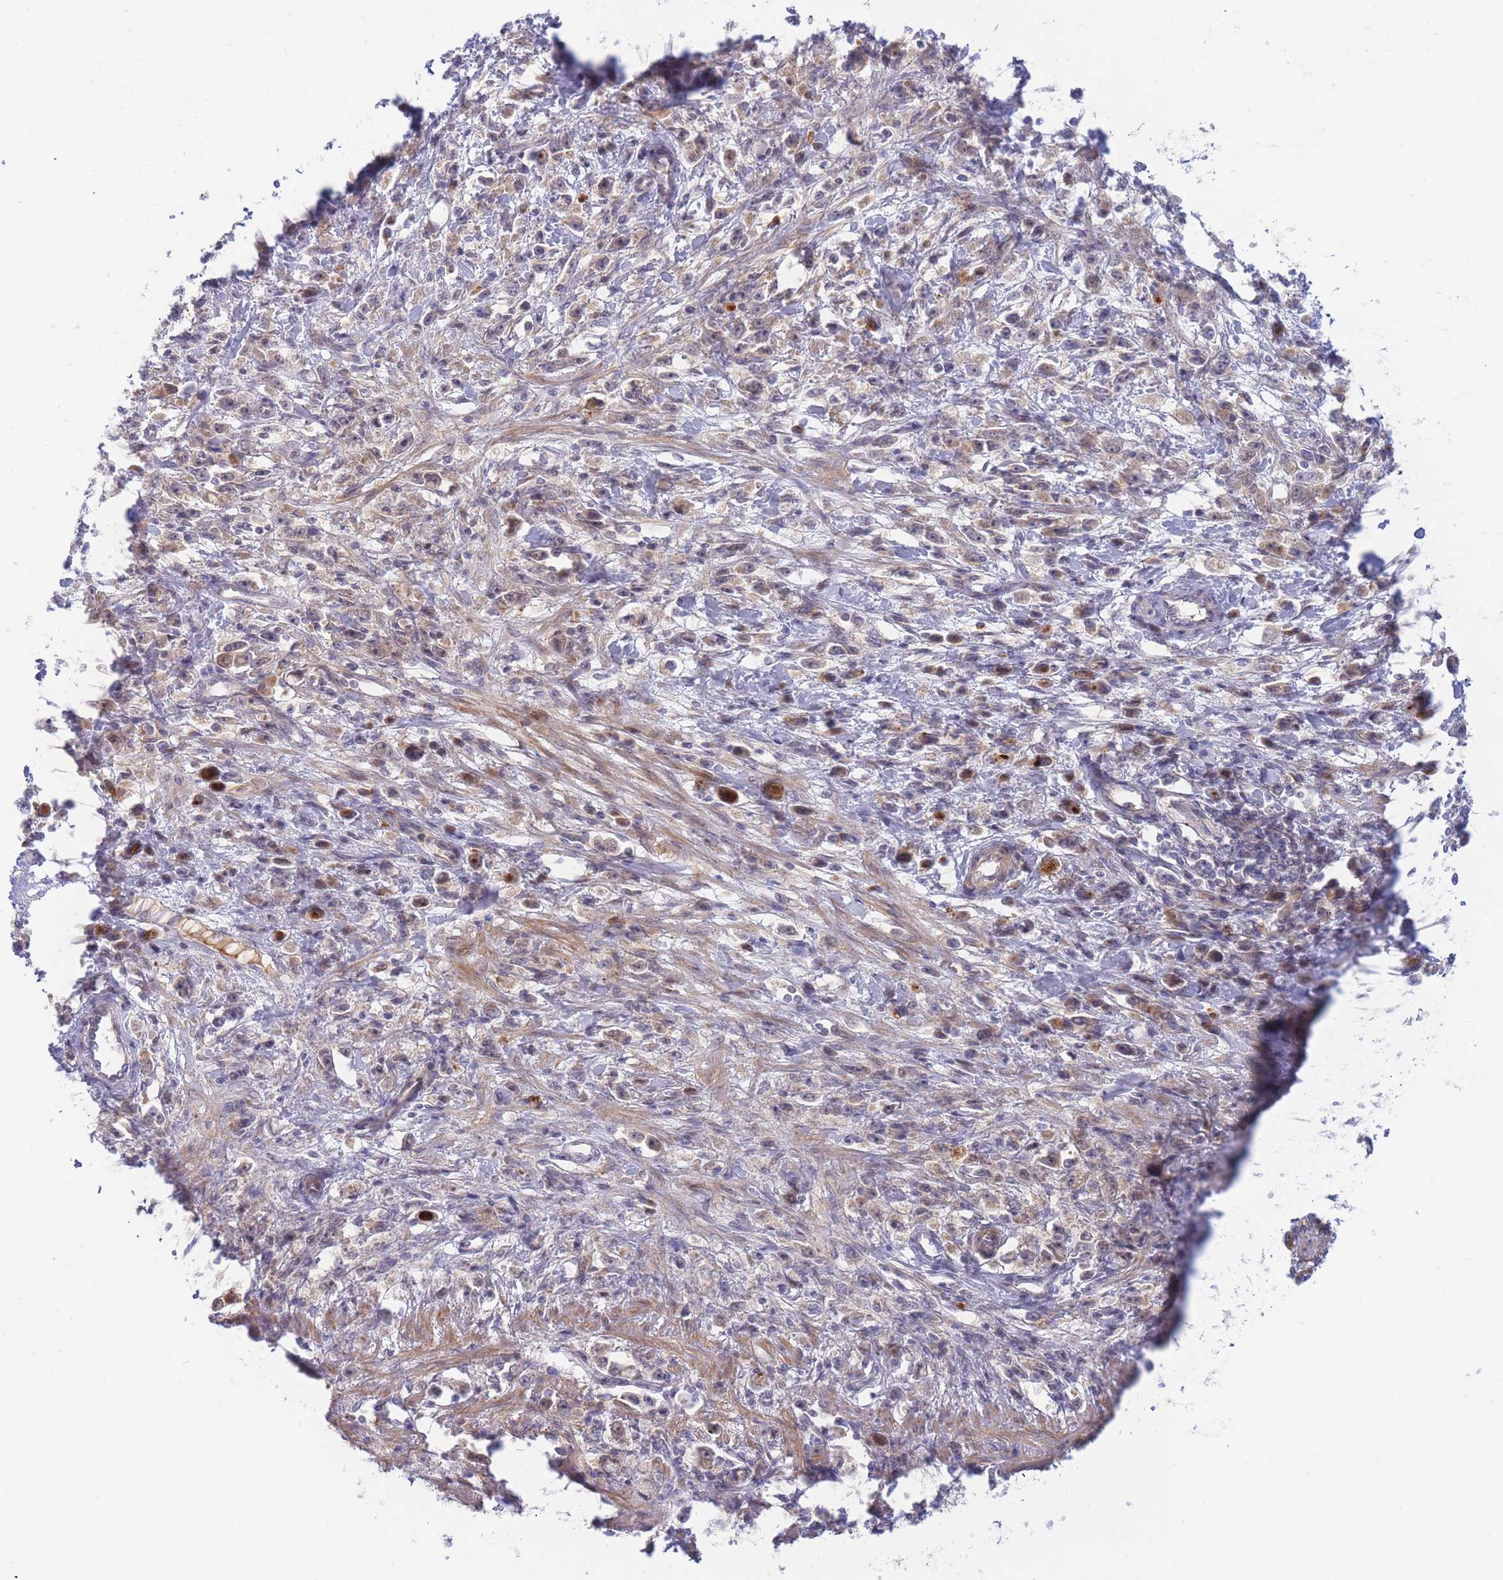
{"staining": {"intensity": "negative", "quantity": "none", "location": "none"}, "tissue": "stomach cancer", "cell_type": "Tumor cells", "image_type": "cancer", "snomed": [{"axis": "morphology", "description": "Adenocarcinoma, NOS"}, {"axis": "topography", "description": "Stomach"}], "caption": "Immunohistochemical staining of stomach cancer exhibits no significant expression in tumor cells.", "gene": "APOL4", "patient": {"sex": "female", "age": 59}}